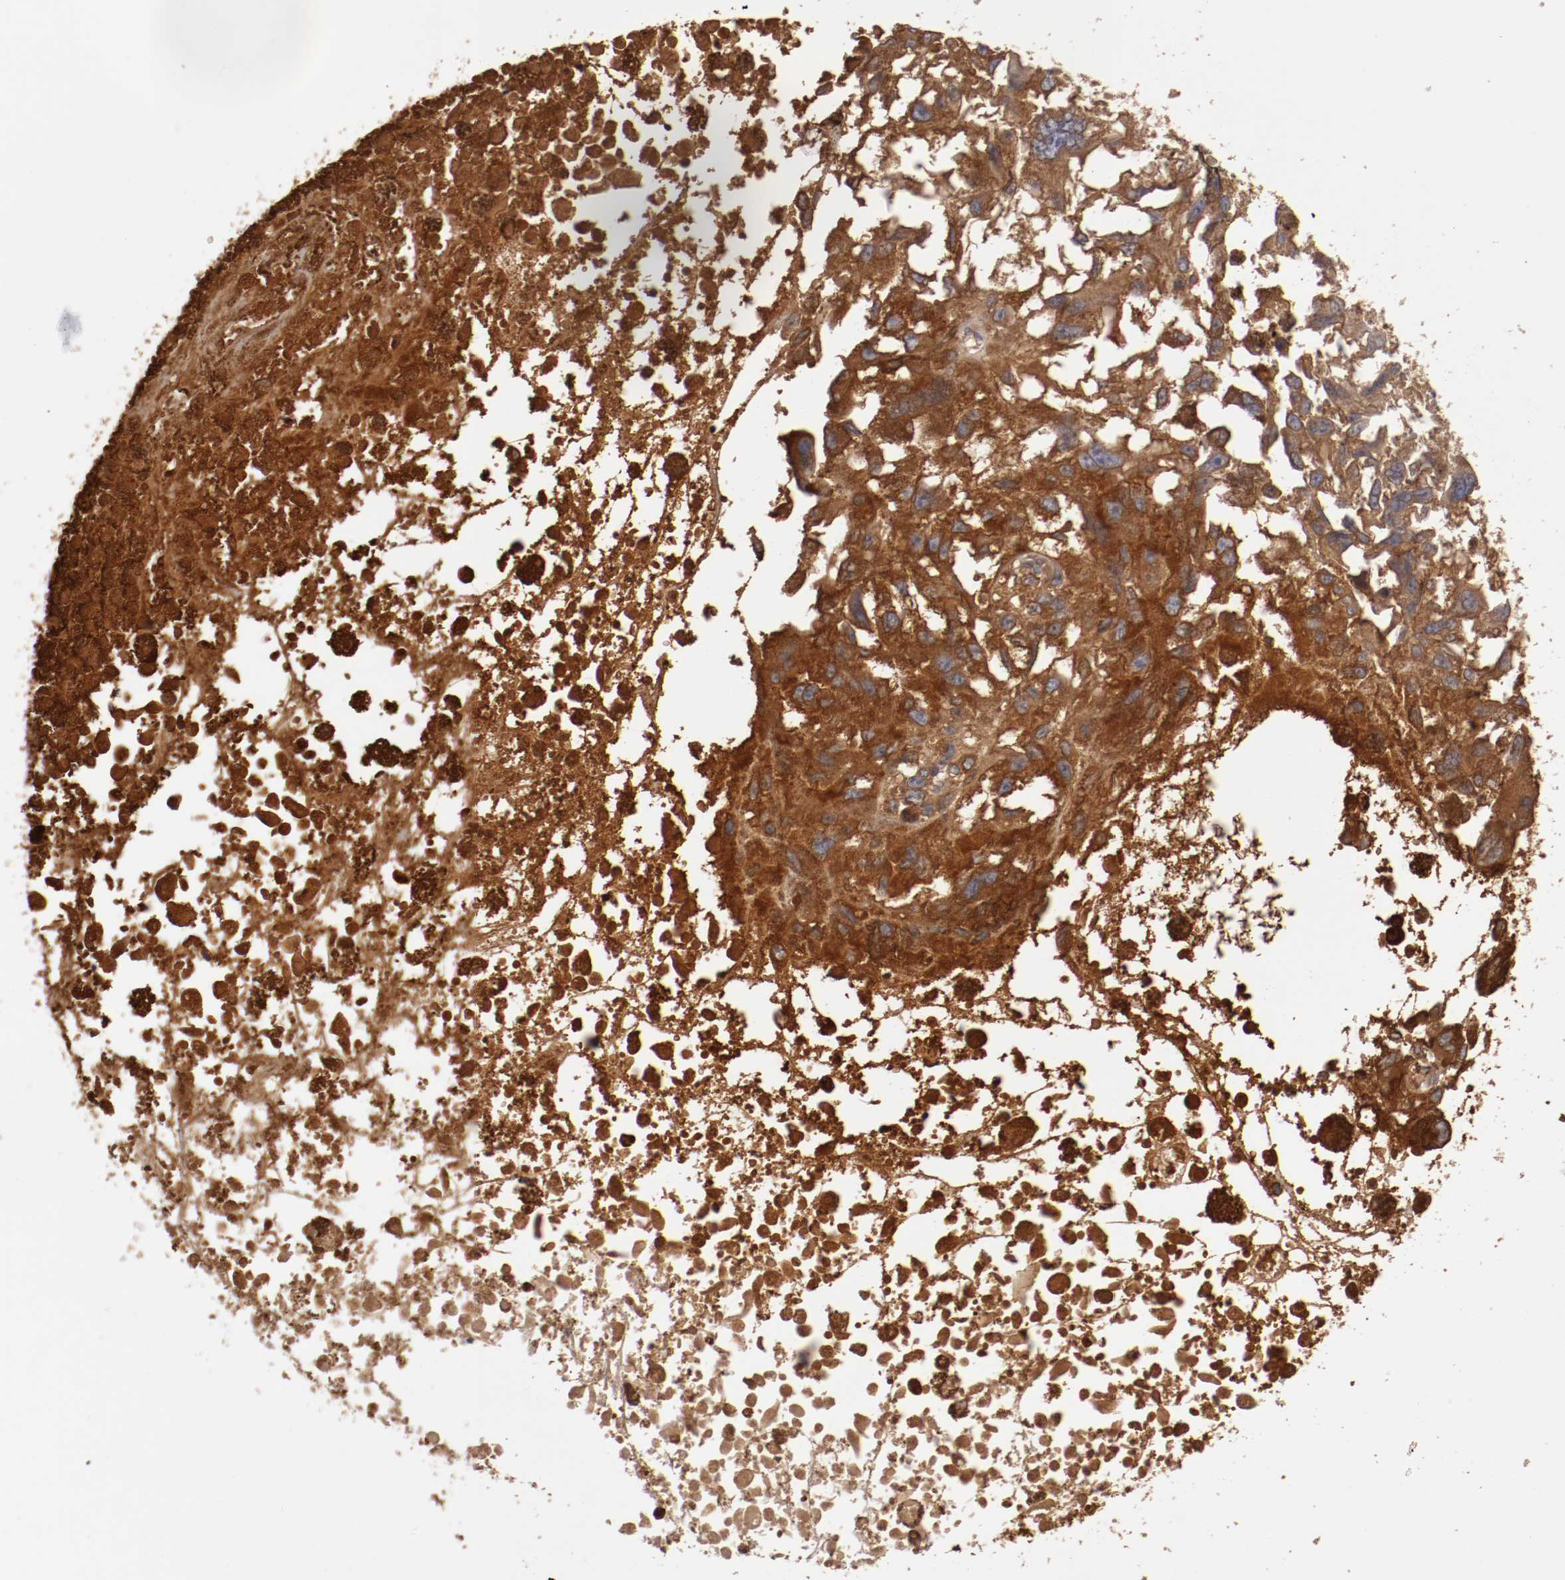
{"staining": {"intensity": "strong", "quantity": ">75%", "location": "cytoplasmic/membranous"}, "tissue": "melanoma", "cell_type": "Tumor cells", "image_type": "cancer", "snomed": [{"axis": "morphology", "description": "Malignant melanoma, Metastatic site"}, {"axis": "topography", "description": "Lymph node"}], "caption": "DAB (3,3'-diaminobenzidine) immunohistochemical staining of human melanoma shows strong cytoplasmic/membranous protein positivity in about >75% of tumor cells. (Brightfield microscopy of DAB IHC at high magnification).", "gene": "SERPINA7", "patient": {"sex": "male", "age": 59}}